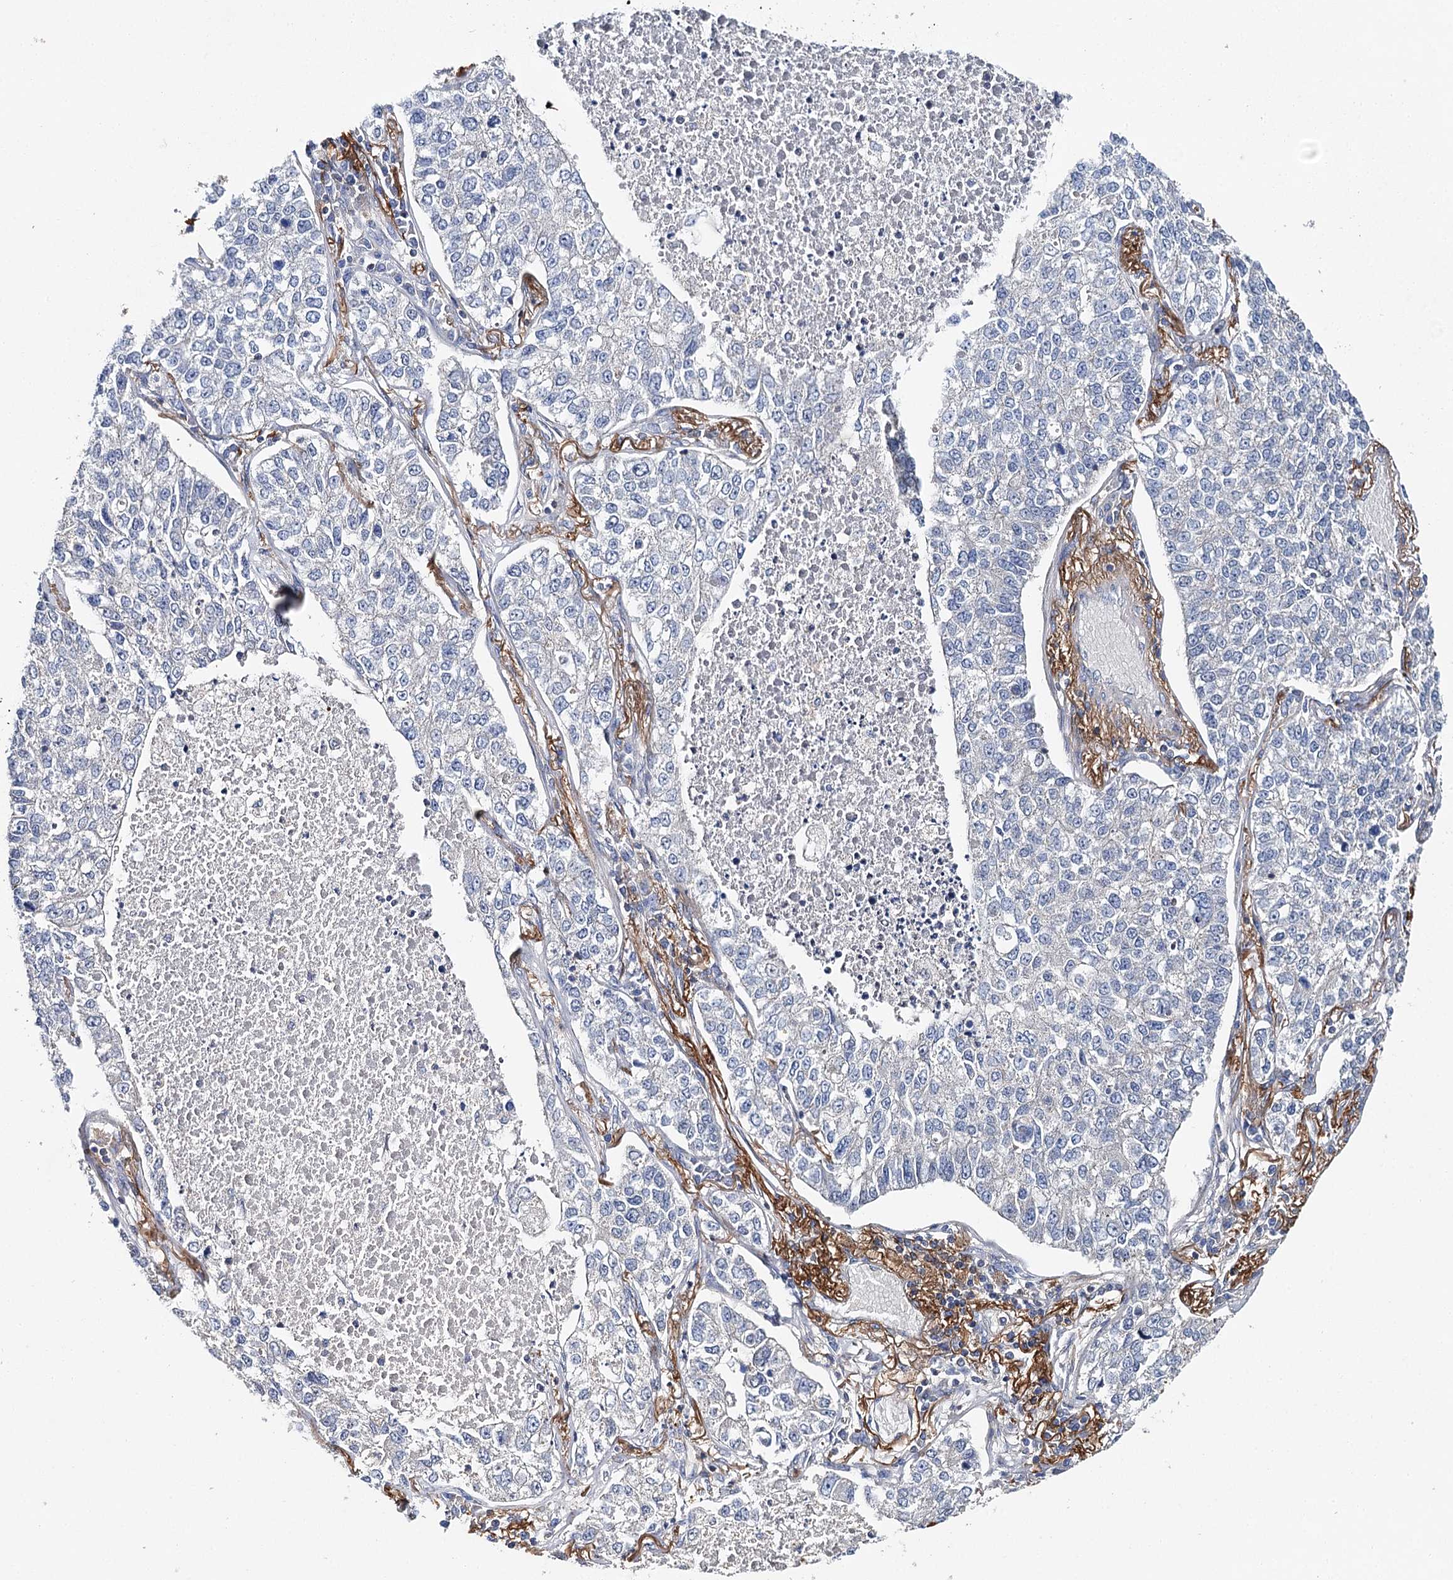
{"staining": {"intensity": "negative", "quantity": "none", "location": "none"}, "tissue": "lung cancer", "cell_type": "Tumor cells", "image_type": "cancer", "snomed": [{"axis": "morphology", "description": "Adenocarcinoma, NOS"}, {"axis": "topography", "description": "Lung"}], "caption": "A high-resolution histopathology image shows immunohistochemistry staining of lung cancer, which shows no significant staining in tumor cells.", "gene": "EPYC", "patient": {"sex": "male", "age": 49}}